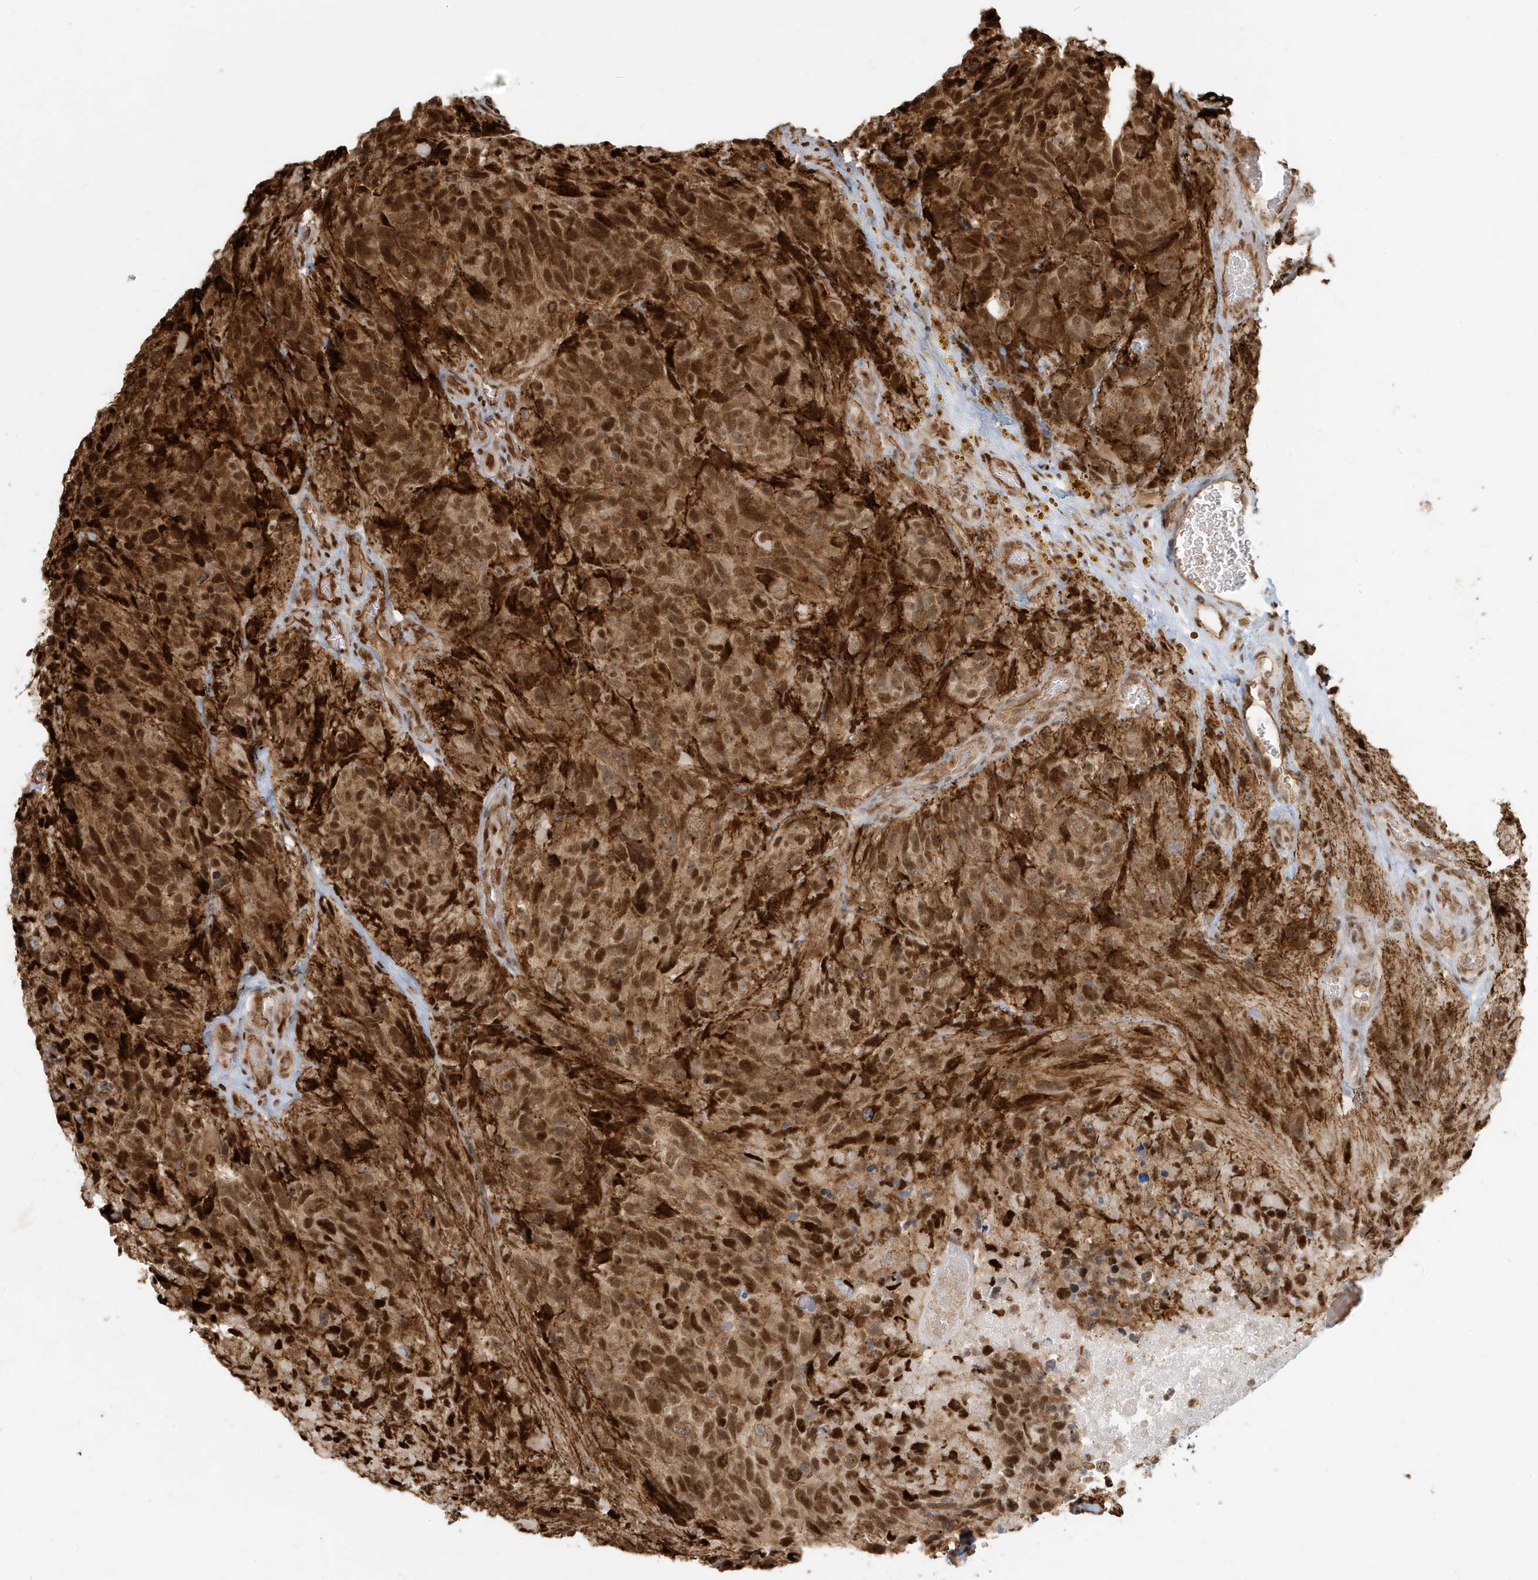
{"staining": {"intensity": "moderate", "quantity": ">75%", "location": "nuclear"}, "tissue": "glioma", "cell_type": "Tumor cells", "image_type": "cancer", "snomed": [{"axis": "morphology", "description": "Glioma, malignant, High grade"}, {"axis": "topography", "description": "Brain"}], "caption": "Immunohistochemistry (IHC) of human high-grade glioma (malignant) exhibits medium levels of moderate nuclear positivity in about >75% of tumor cells. (DAB (3,3'-diaminobenzidine) IHC with brightfield microscopy, high magnification).", "gene": "CKS2", "patient": {"sex": "male", "age": 69}}